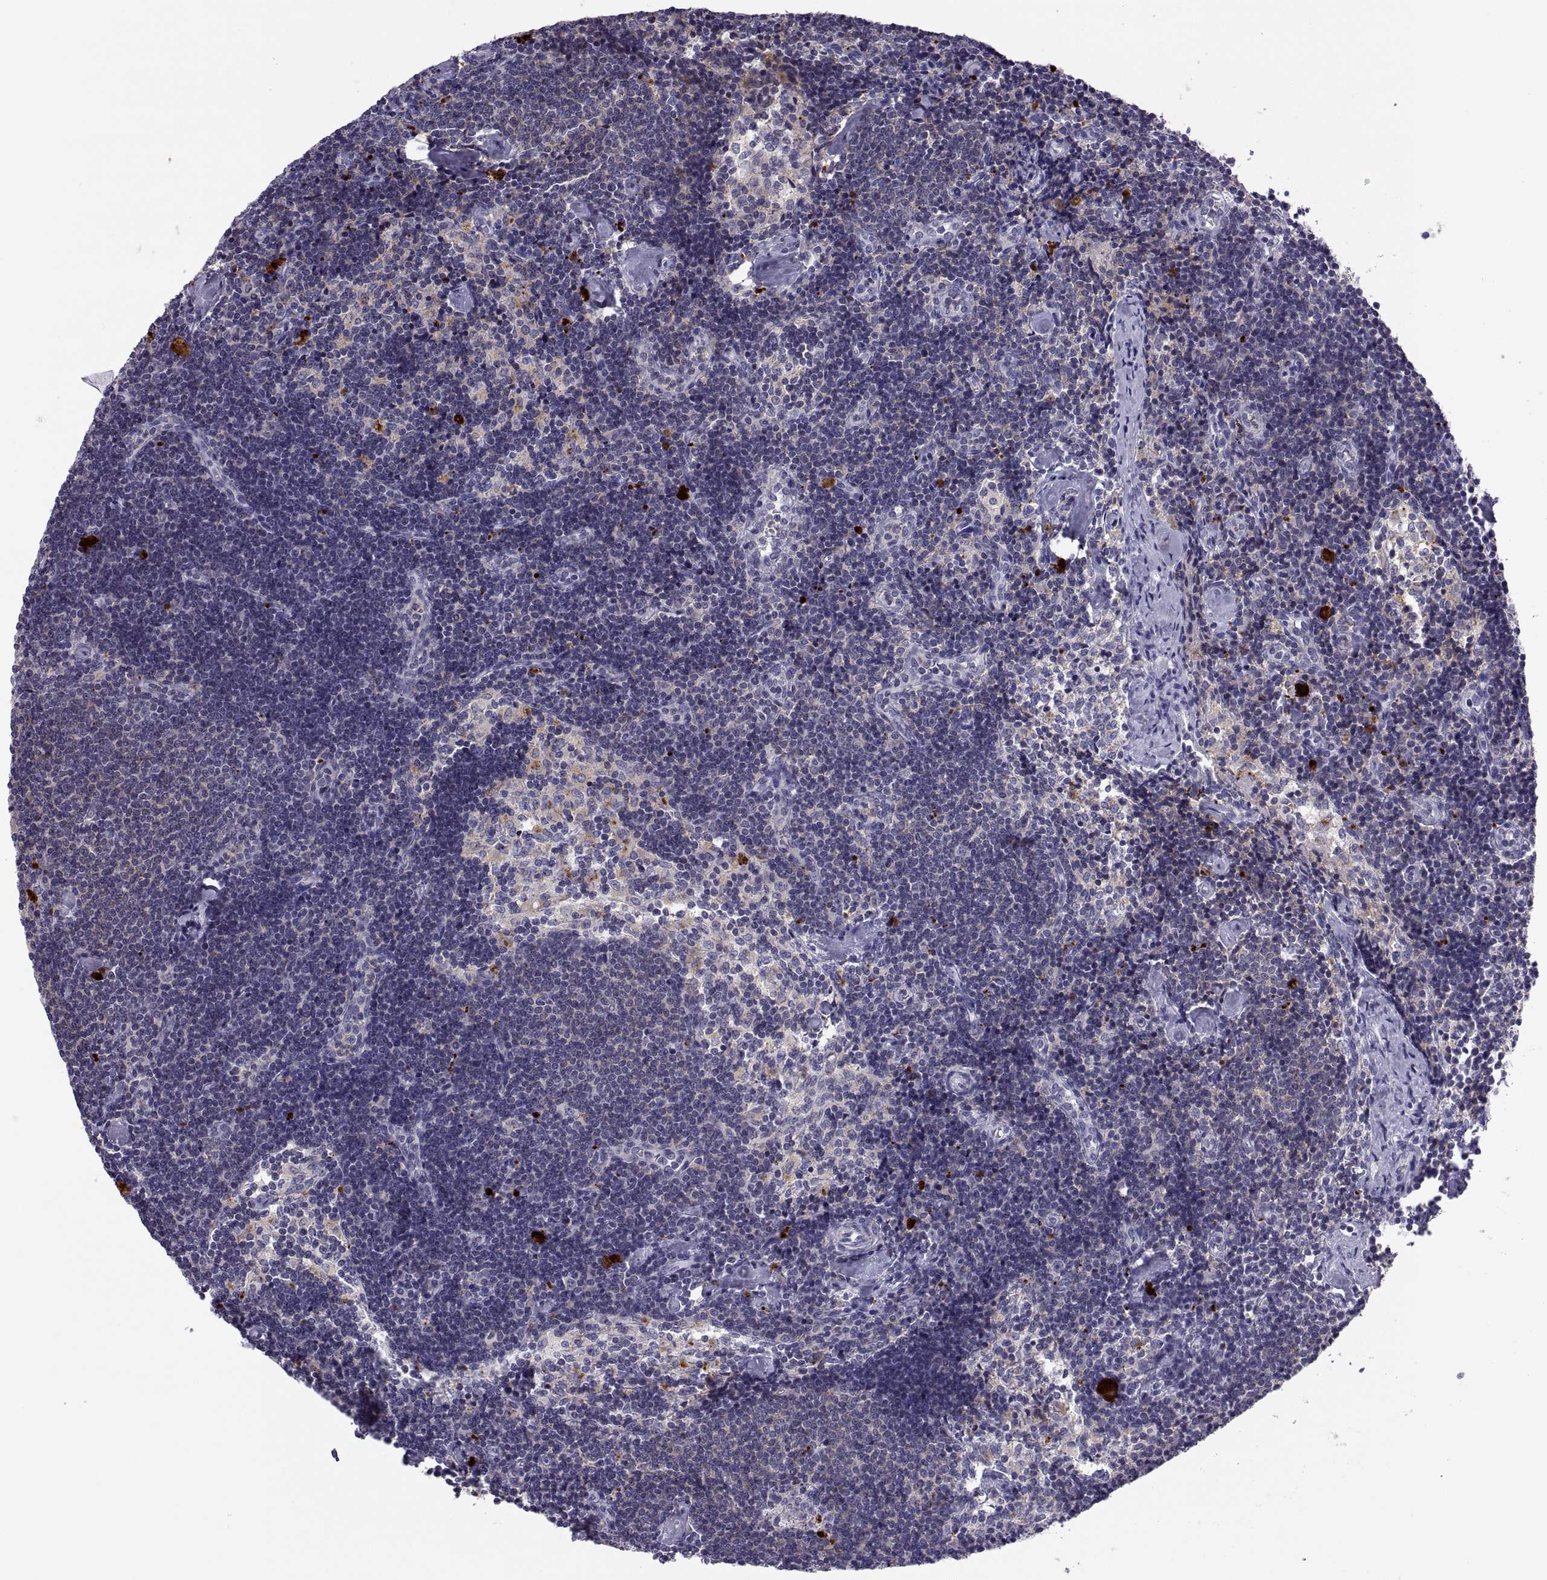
{"staining": {"intensity": "strong", "quantity": "<25%", "location": "cytoplasmic/membranous"}, "tissue": "lymph node", "cell_type": "Germinal center cells", "image_type": "normal", "snomed": [{"axis": "morphology", "description": "Normal tissue, NOS"}, {"axis": "topography", "description": "Lymph node"}], "caption": "A brown stain shows strong cytoplasmic/membranous positivity of a protein in germinal center cells of benign human lymph node.", "gene": "RGS19", "patient": {"sex": "female", "age": 42}}